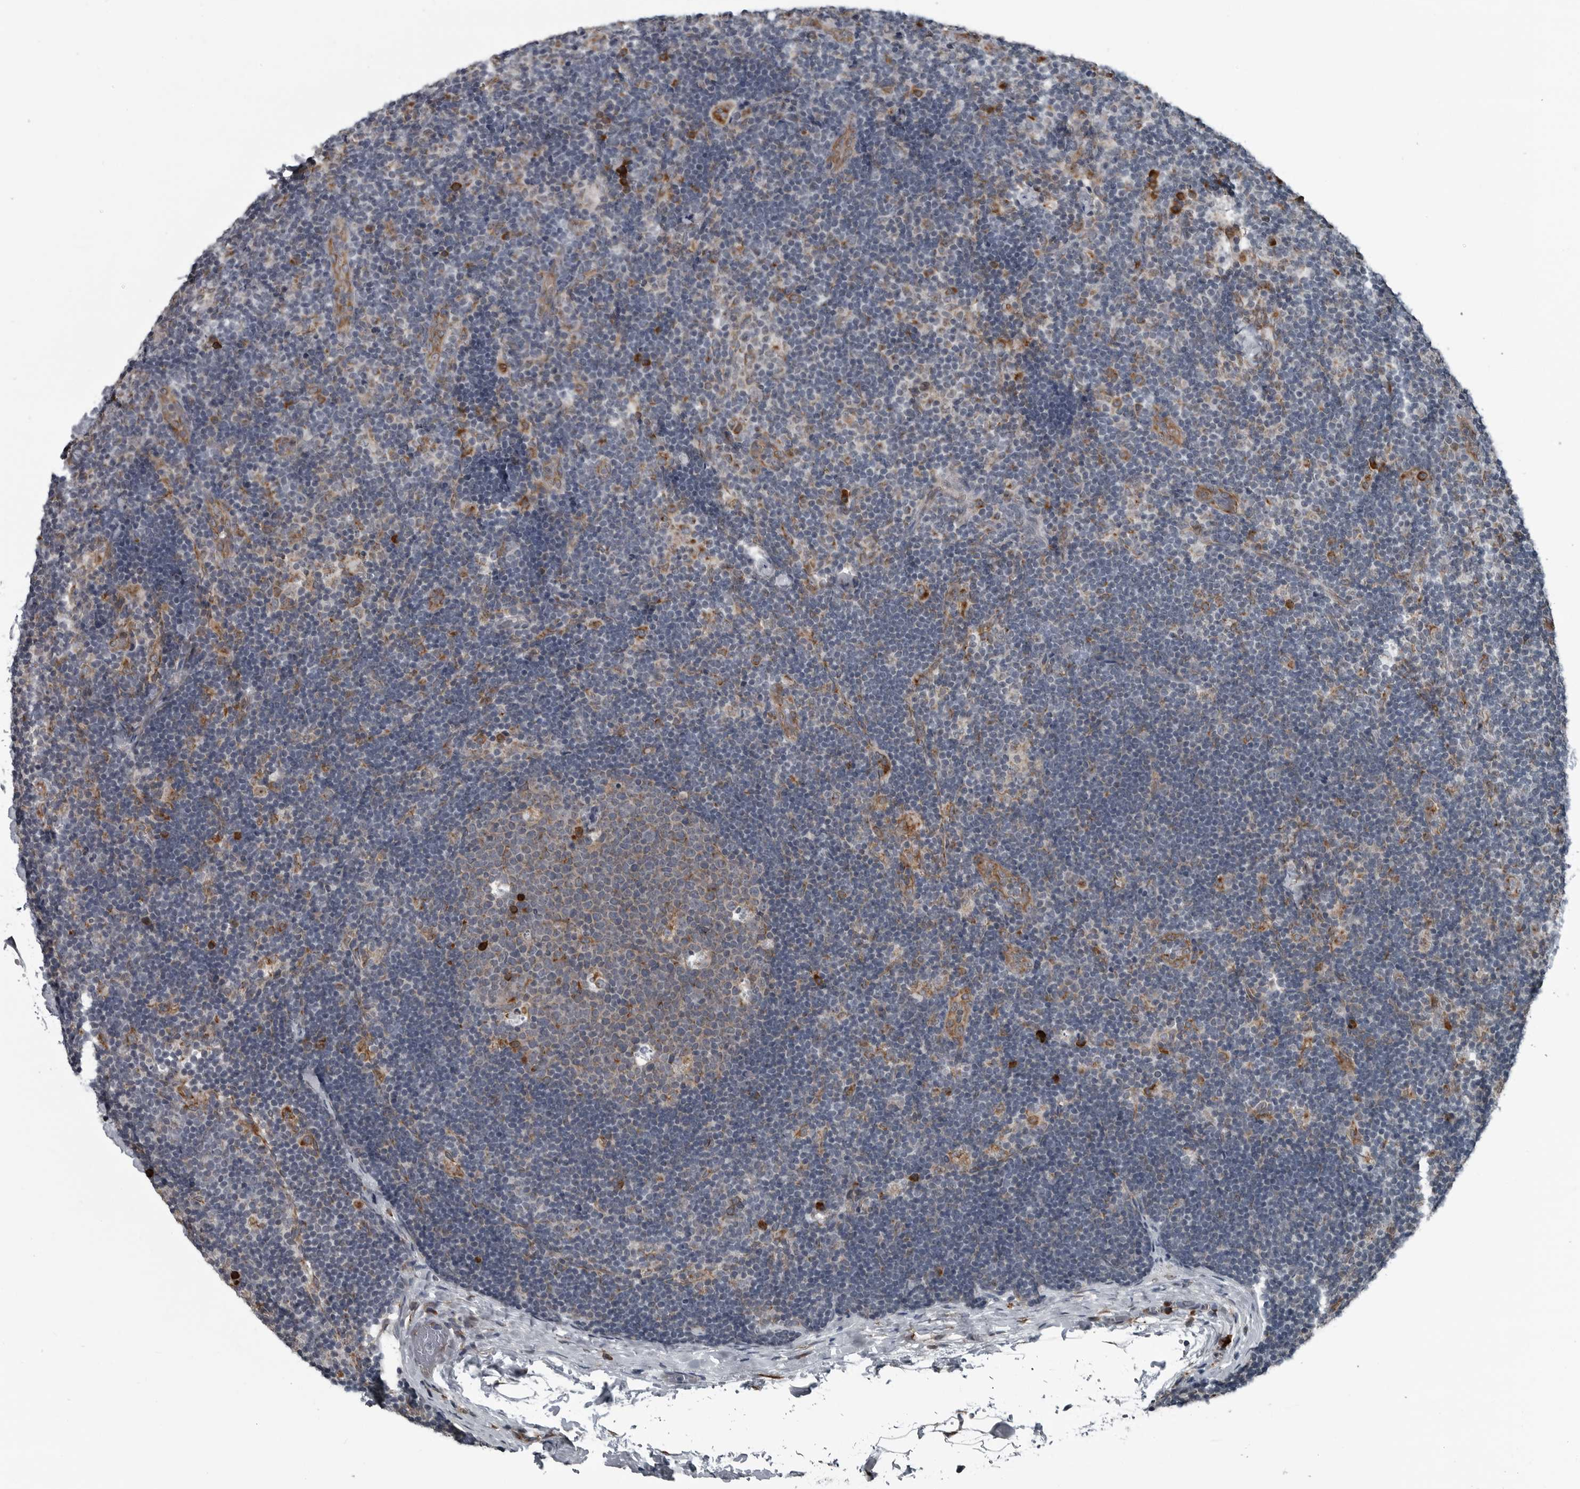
{"staining": {"intensity": "moderate", "quantity": "<25%", "location": "cytoplasmic/membranous"}, "tissue": "lymph node", "cell_type": "Germinal center cells", "image_type": "normal", "snomed": [{"axis": "morphology", "description": "Normal tissue, NOS"}, {"axis": "topography", "description": "Lymph node"}], "caption": "Benign lymph node demonstrates moderate cytoplasmic/membranous positivity in about <25% of germinal center cells, visualized by immunohistochemistry.", "gene": "CEP85", "patient": {"sex": "female", "age": 22}}